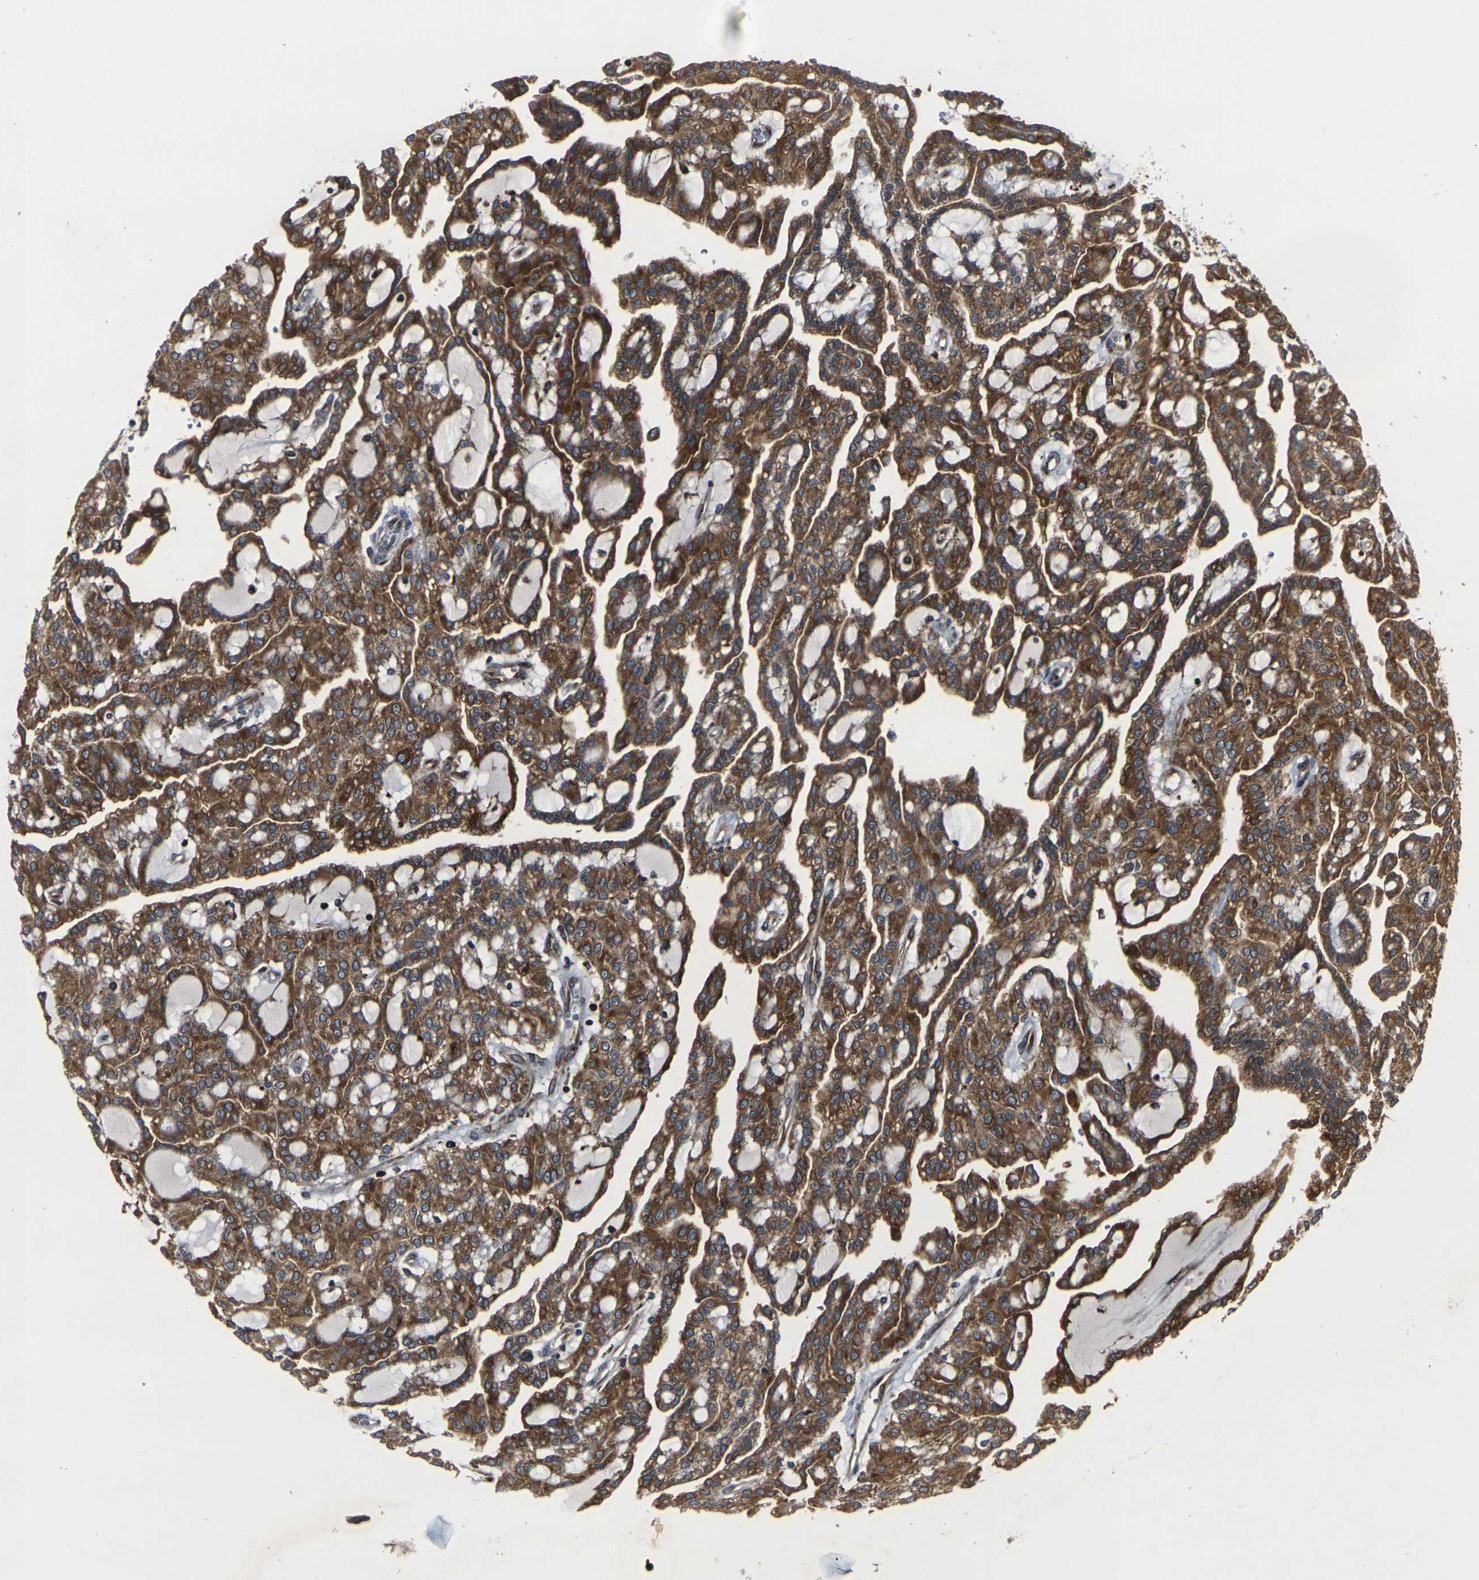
{"staining": {"intensity": "moderate", "quantity": ">75%", "location": "cytoplasmic/membranous"}, "tissue": "renal cancer", "cell_type": "Tumor cells", "image_type": "cancer", "snomed": [{"axis": "morphology", "description": "Adenocarcinoma, NOS"}, {"axis": "topography", "description": "Kidney"}], "caption": "This photomicrograph exhibits IHC staining of human renal cancer (adenocarcinoma), with medium moderate cytoplasmic/membranous staining in about >75% of tumor cells.", "gene": "MARCHF2", "patient": {"sex": "male", "age": 63}}